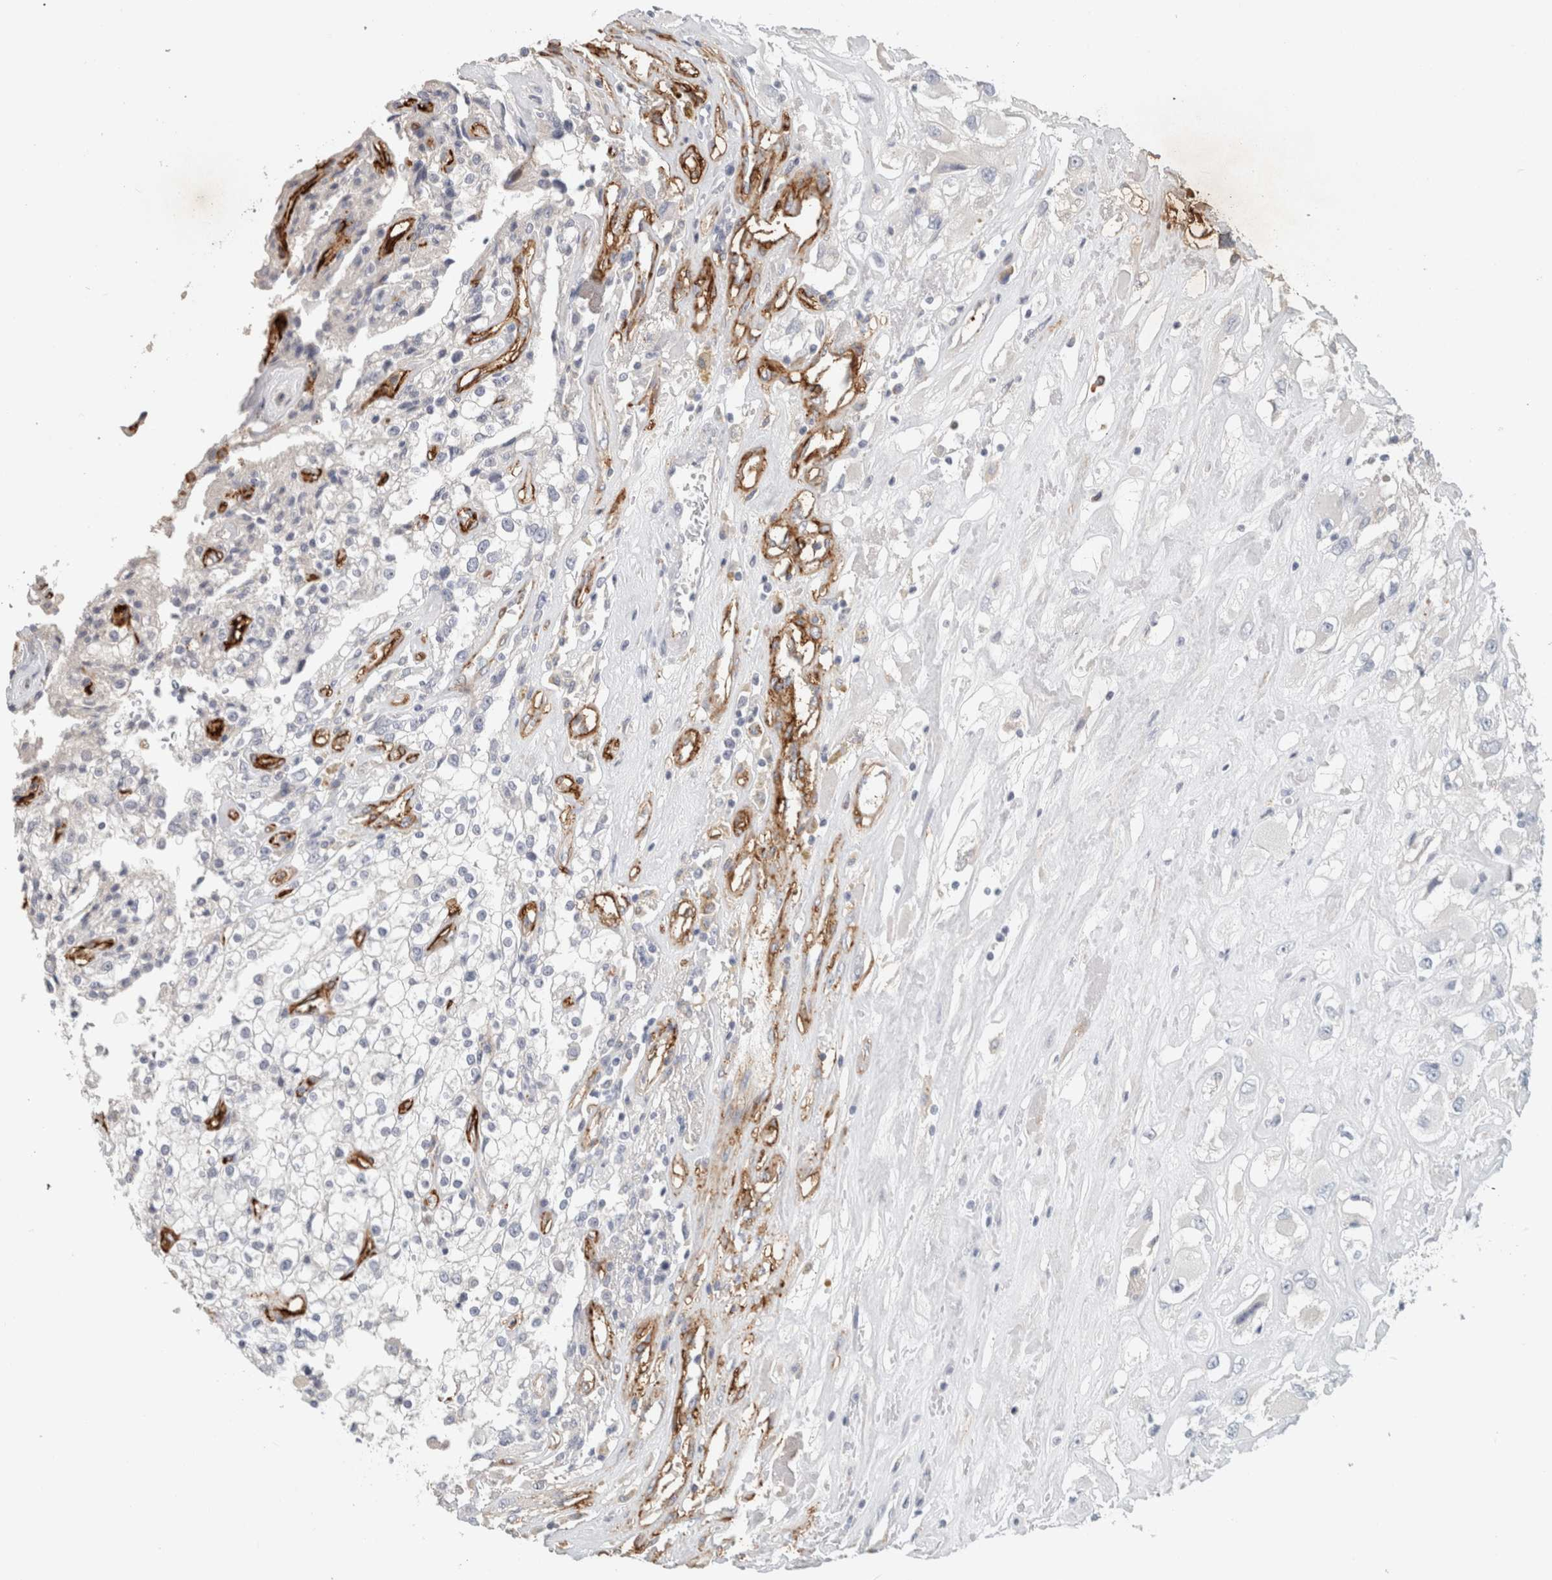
{"staining": {"intensity": "negative", "quantity": "none", "location": "none"}, "tissue": "renal cancer", "cell_type": "Tumor cells", "image_type": "cancer", "snomed": [{"axis": "morphology", "description": "Adenocarcinoma, NOS"}, {"axis": "topography", "description": "Kidney"}], "caption": "This is an immunohistochemistry (IHC) micrograph of human renal cancer (adenocarcinoma). There is no staining in tumor cells.", "gene": "CD36", "patient": {"sex": "female", "age": 52}}